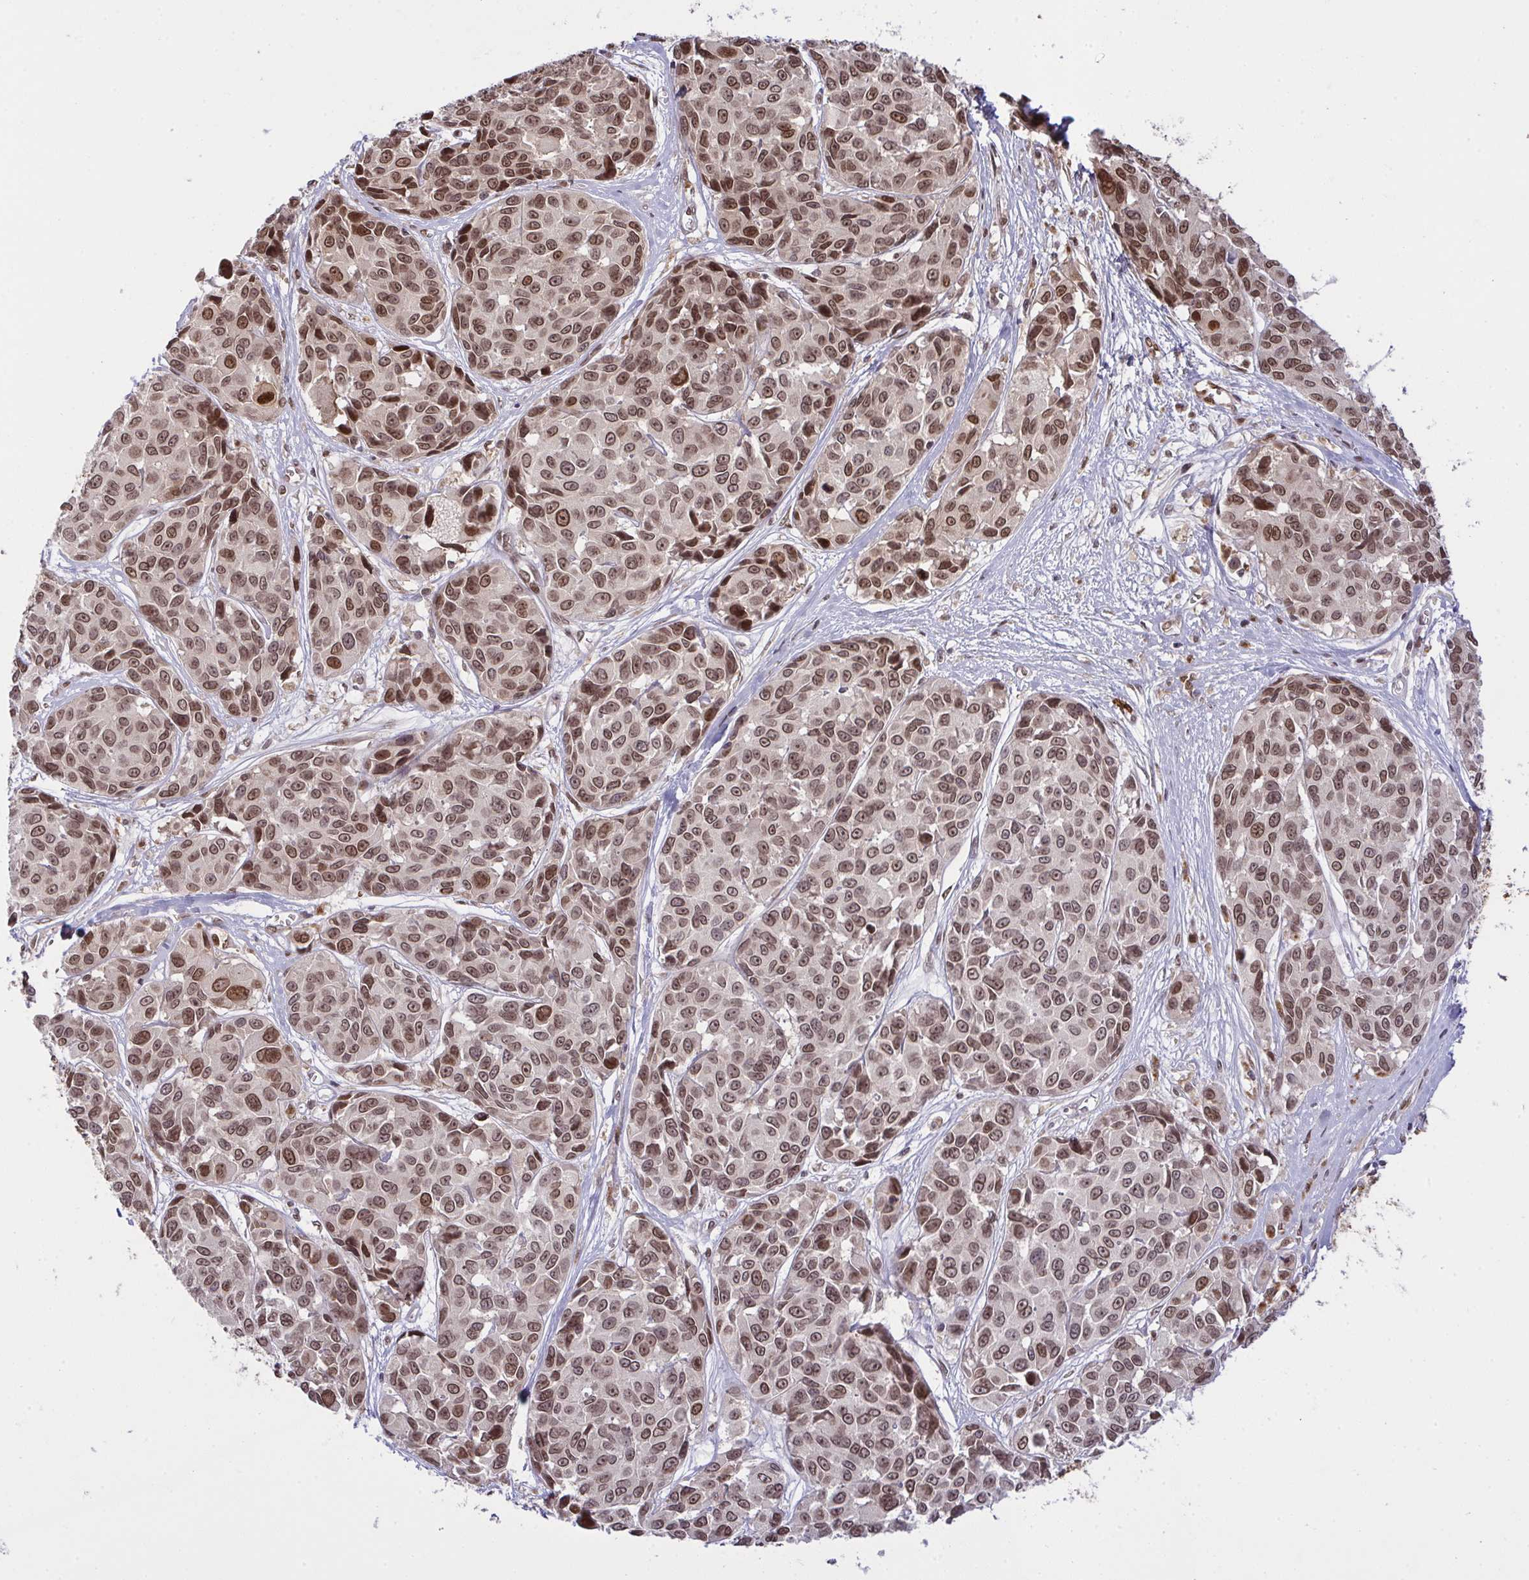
{"staining": {"intensity": "strong", "quantity": ">75%", "location": "nuclear"}, "tissue": "melanoma", "cell_type": "Tumor cells", "image_type": "cancer", "snomed": [{"axis": "morphology", "description": "Malignant melanoma, NOS"}, {"axis": "topography", "description": "Skin"}], "caption": "A high-resolution photomicrograph shows immunohistochemistry (IHC) staining of malignant melanoma, which exhibits strong nuclear staining in about >75% of tumor cells. (DAB = brown stain, brightfield microscopy at high magnification).", "gene": "UXT", "patient": {"sex": "female", "age": 66}}